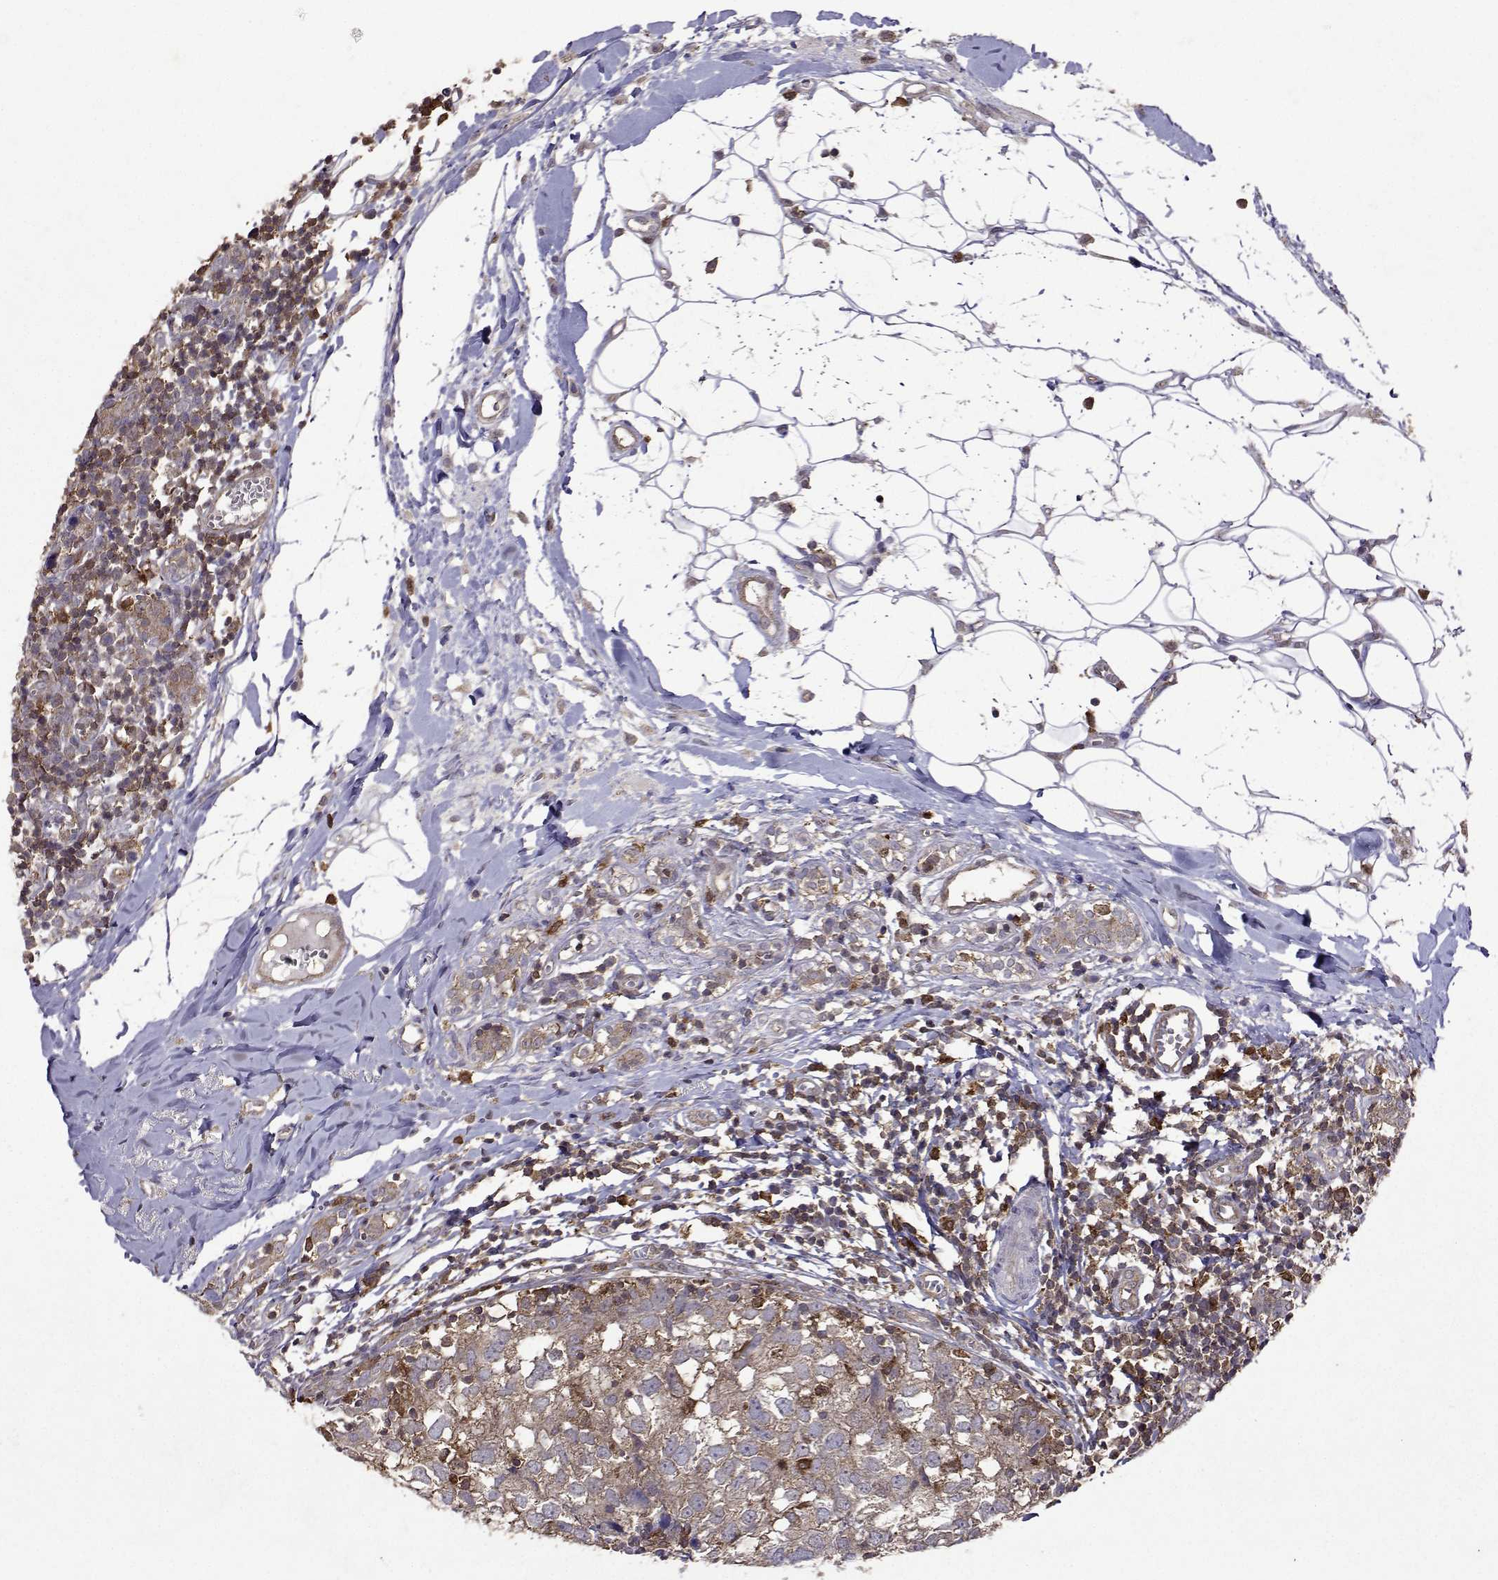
{"staining": {"intensity": "weak", "quantity": ">75%", "location": "cytoplasmic/membranous"}, "tissue": "breast cancer", "cell_type": "Tumor cells", "image_type": "cancer", "snomed": [{"axis": "morphology", "description": "Duct carcinoma"}, {"axis": "topography", "description": "Breast"}], "caption": "Breast invasive ductal carcinoma stained with a brown dye shows weak cytoplasmic/membranous positive staining in approximately >75% of tumor cells.", "gene": "APAF1", "patient": {"sex": "female", "age": 30}}